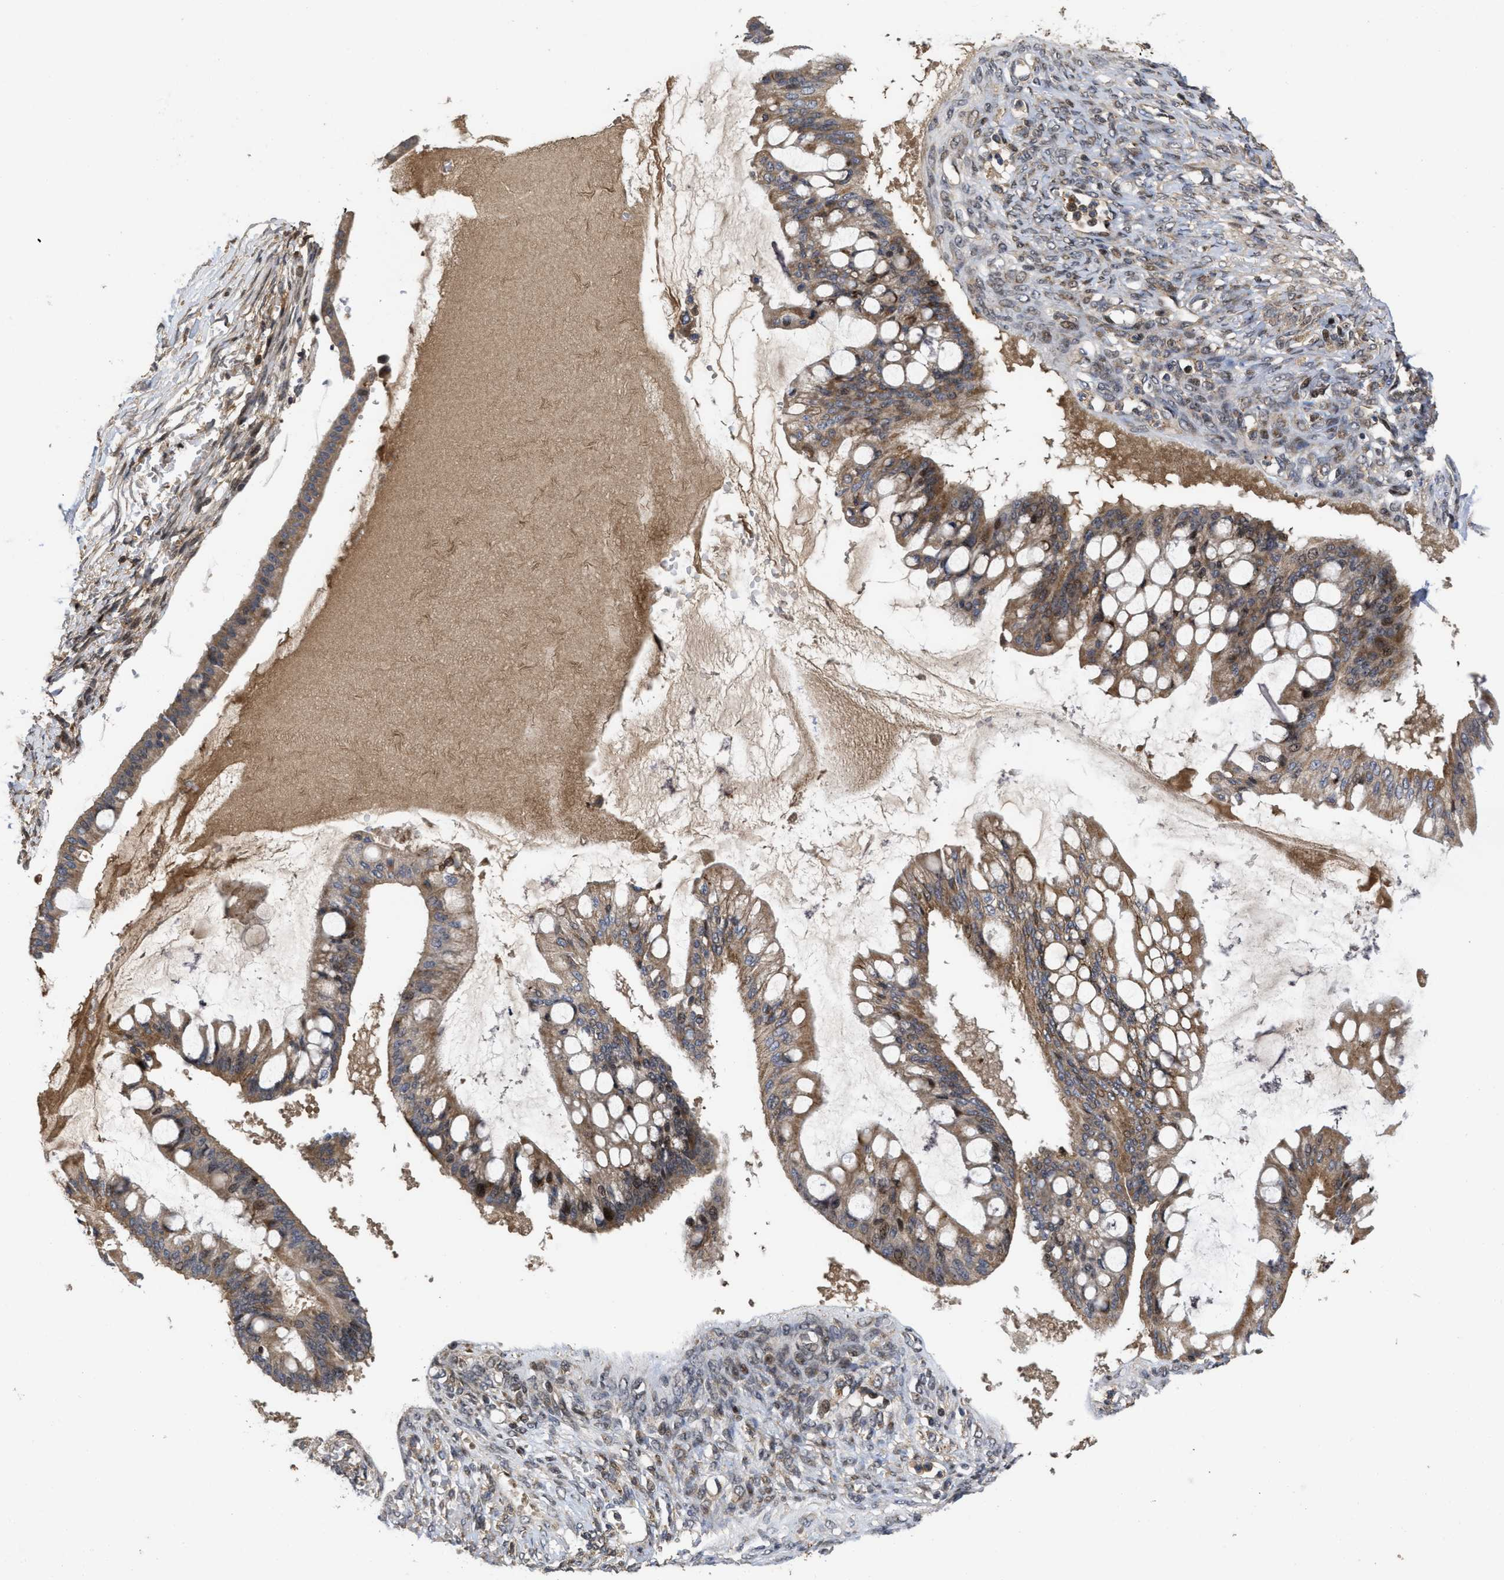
{"staining": {"intensity": "moderate", "quantity": ">75%", "location": "cytoplasmic/membranous,nuclear"}, "tissue": "ovarian cancer", "cell_type": "Tumor cells", "image_type": "cancer", "snomed": [{"axis": "morphology", "description": "Cystadenocarcinoma, mucinous, NOS"}, {"axis": "topography", "description": "Ovary"}], "caption": "IHC (DAB (3,3'-diaminobenzidine)) staining of ovarian cancer (mucinous cystadenocarcinoma) shows moderate cytoplasmic/membranous and nuclear protein positivity in about >75% of tumor cells. The staining was performed using DAB to visualize the protein expression in brown, while the nuclei were stained in blue with hematoxylin (Magnification: 20x).", "gene": "CBR3", "patient": {"sex": "female", "age": 73}}